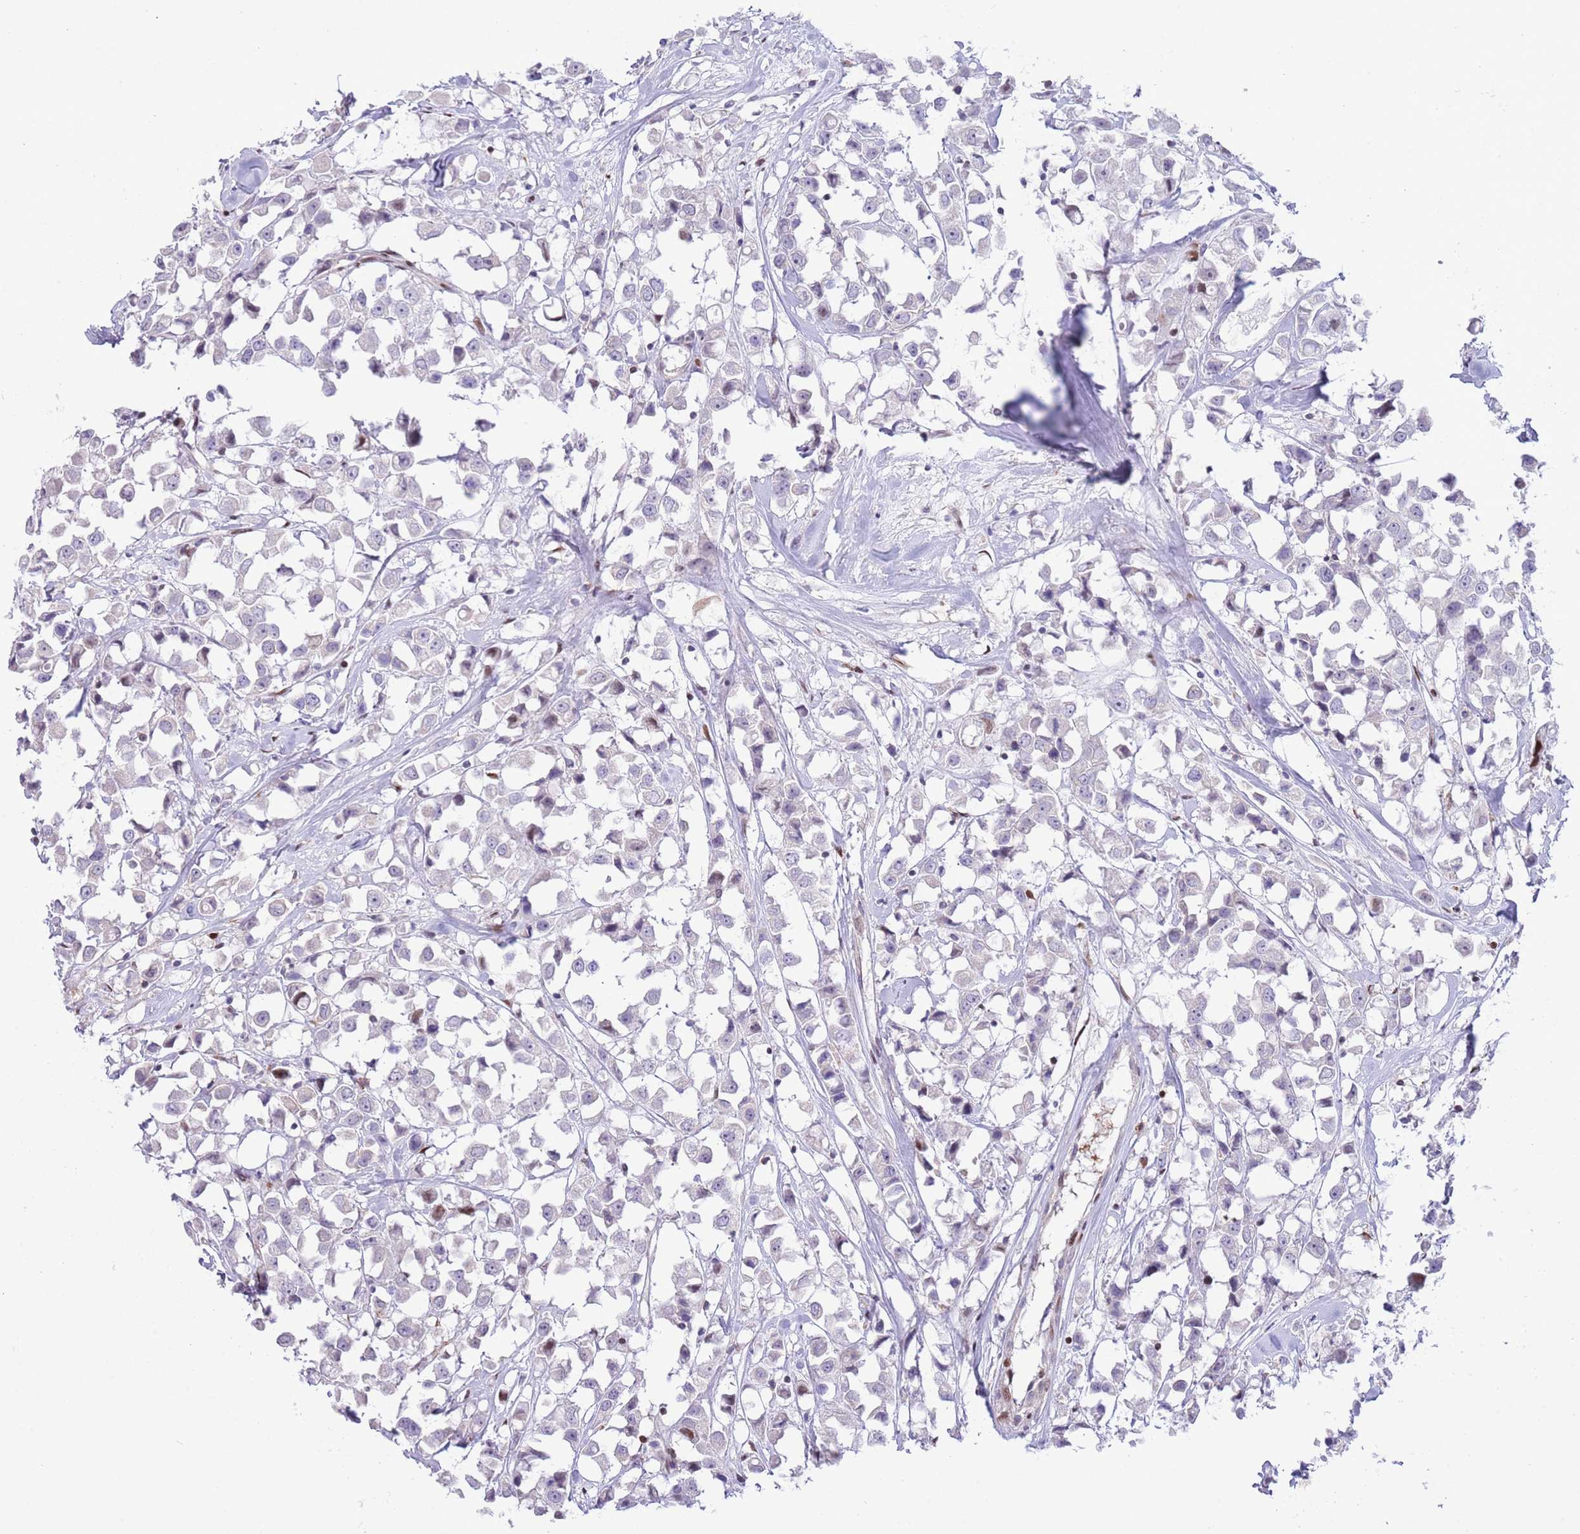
{"staining": {"intensity": "negative", "quantity": "none", "location": "none"}, "tissue": "breast cancer", "cell_type": "Tumor cells", "image_type": "cancer", "snomed": [{"axis": "morphology", "description": "Duct carcinoma"}, {"axis": "topography", "description": "Breast"}], "caption": "Immunohistochemistry (IHC) micrograph of human breast cancer (intraductal carcinoma) stained for a protein (brown), which exhibits no staining in tumor cells.", "gene": "ANO8", "patient": {"sex": "female", "age": 61}}